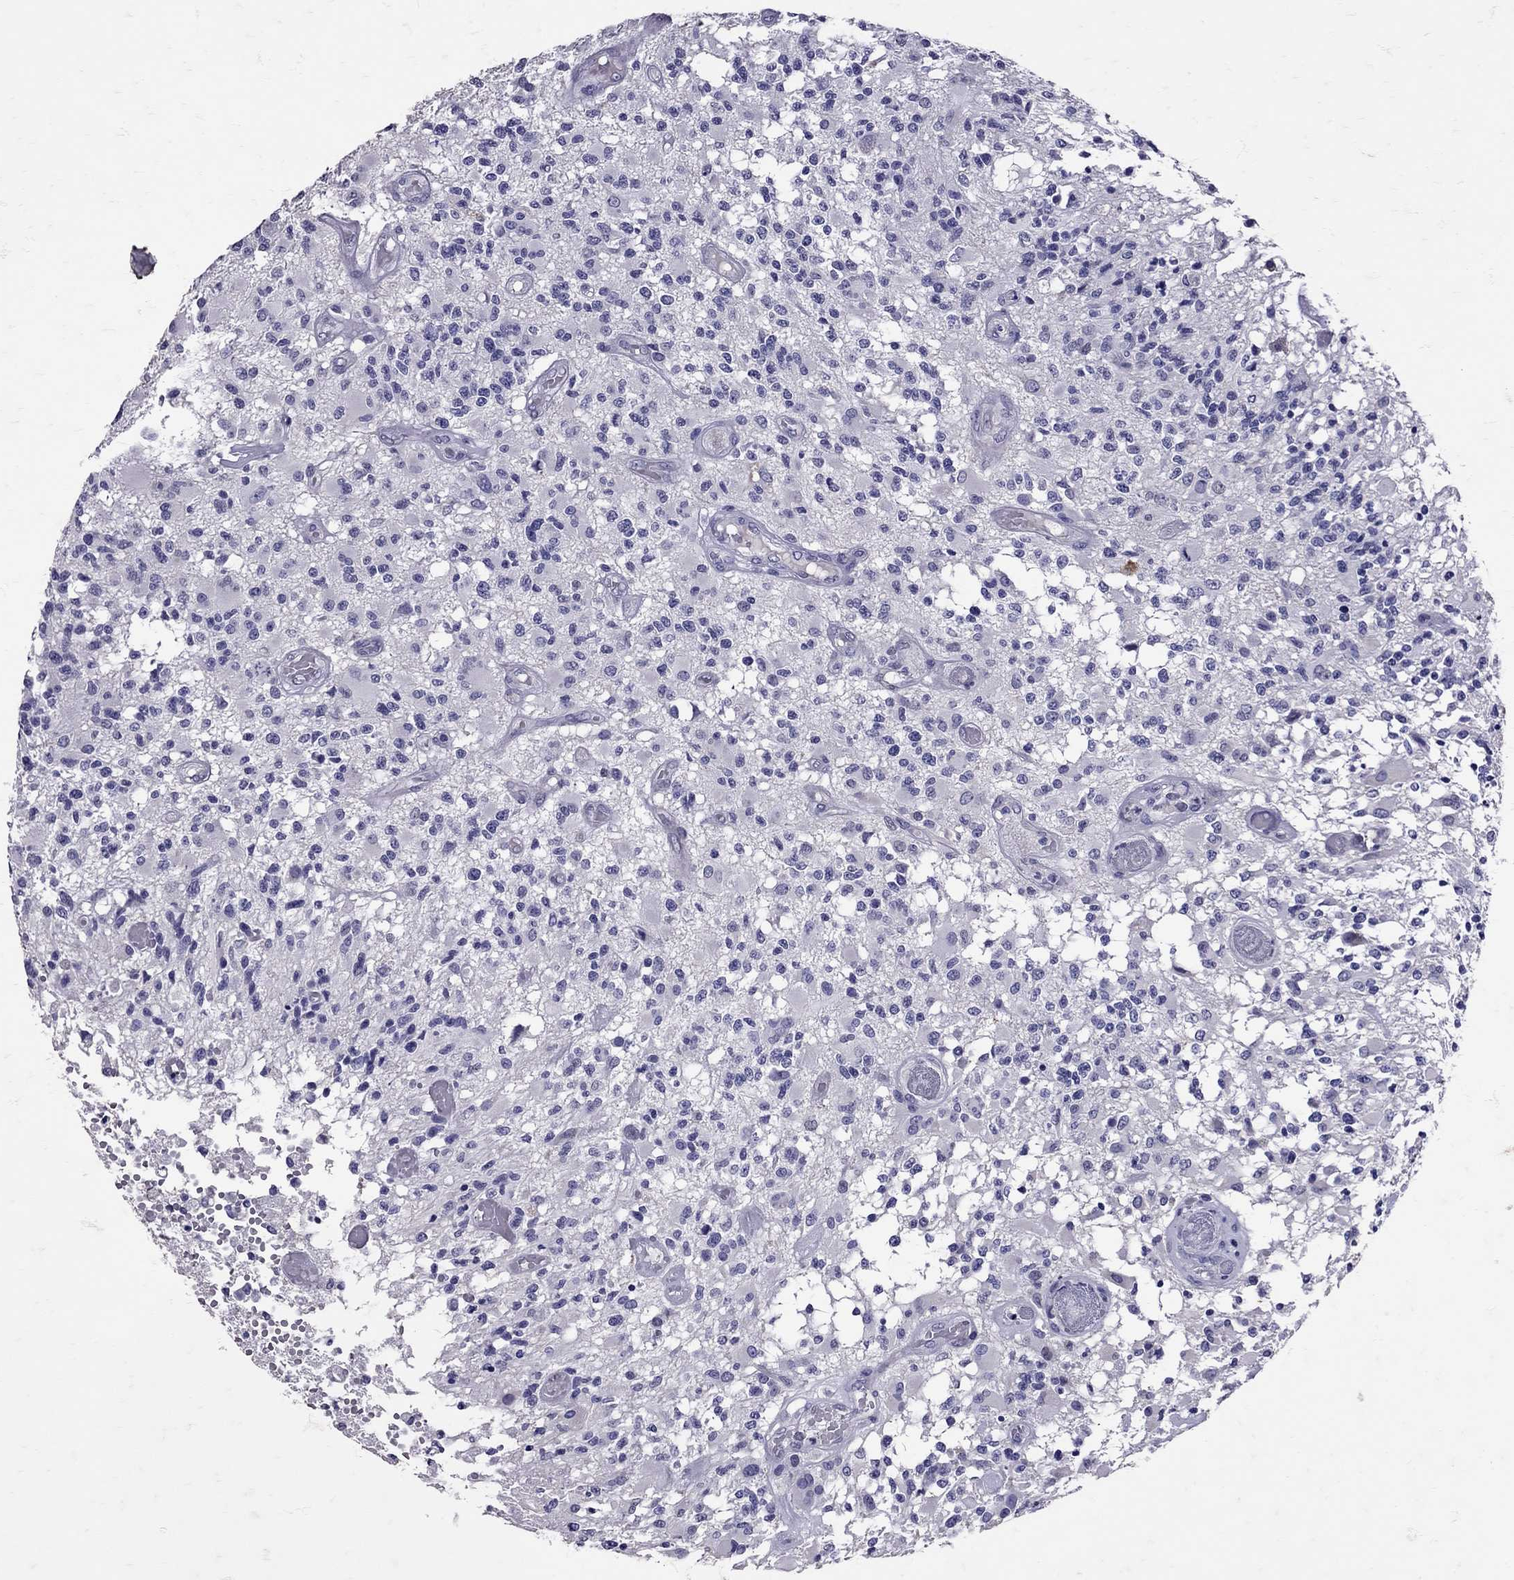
{"staining": {"intensity": "negative", "quantity": "none", "location": "none"}, "tissue": "glioma", "cell_type": "Tumor cells", "image_type": "cancer", "snomed": [{"axis": "morphology", "description": "Glioma, malignant, High grade"}, {"axis": "topography", "description": "Brain"}], "caption": "There is no significant staining in tumor cells of glioma.", "gene": "SST", "patient": {"sex": "female", "age": 63}}